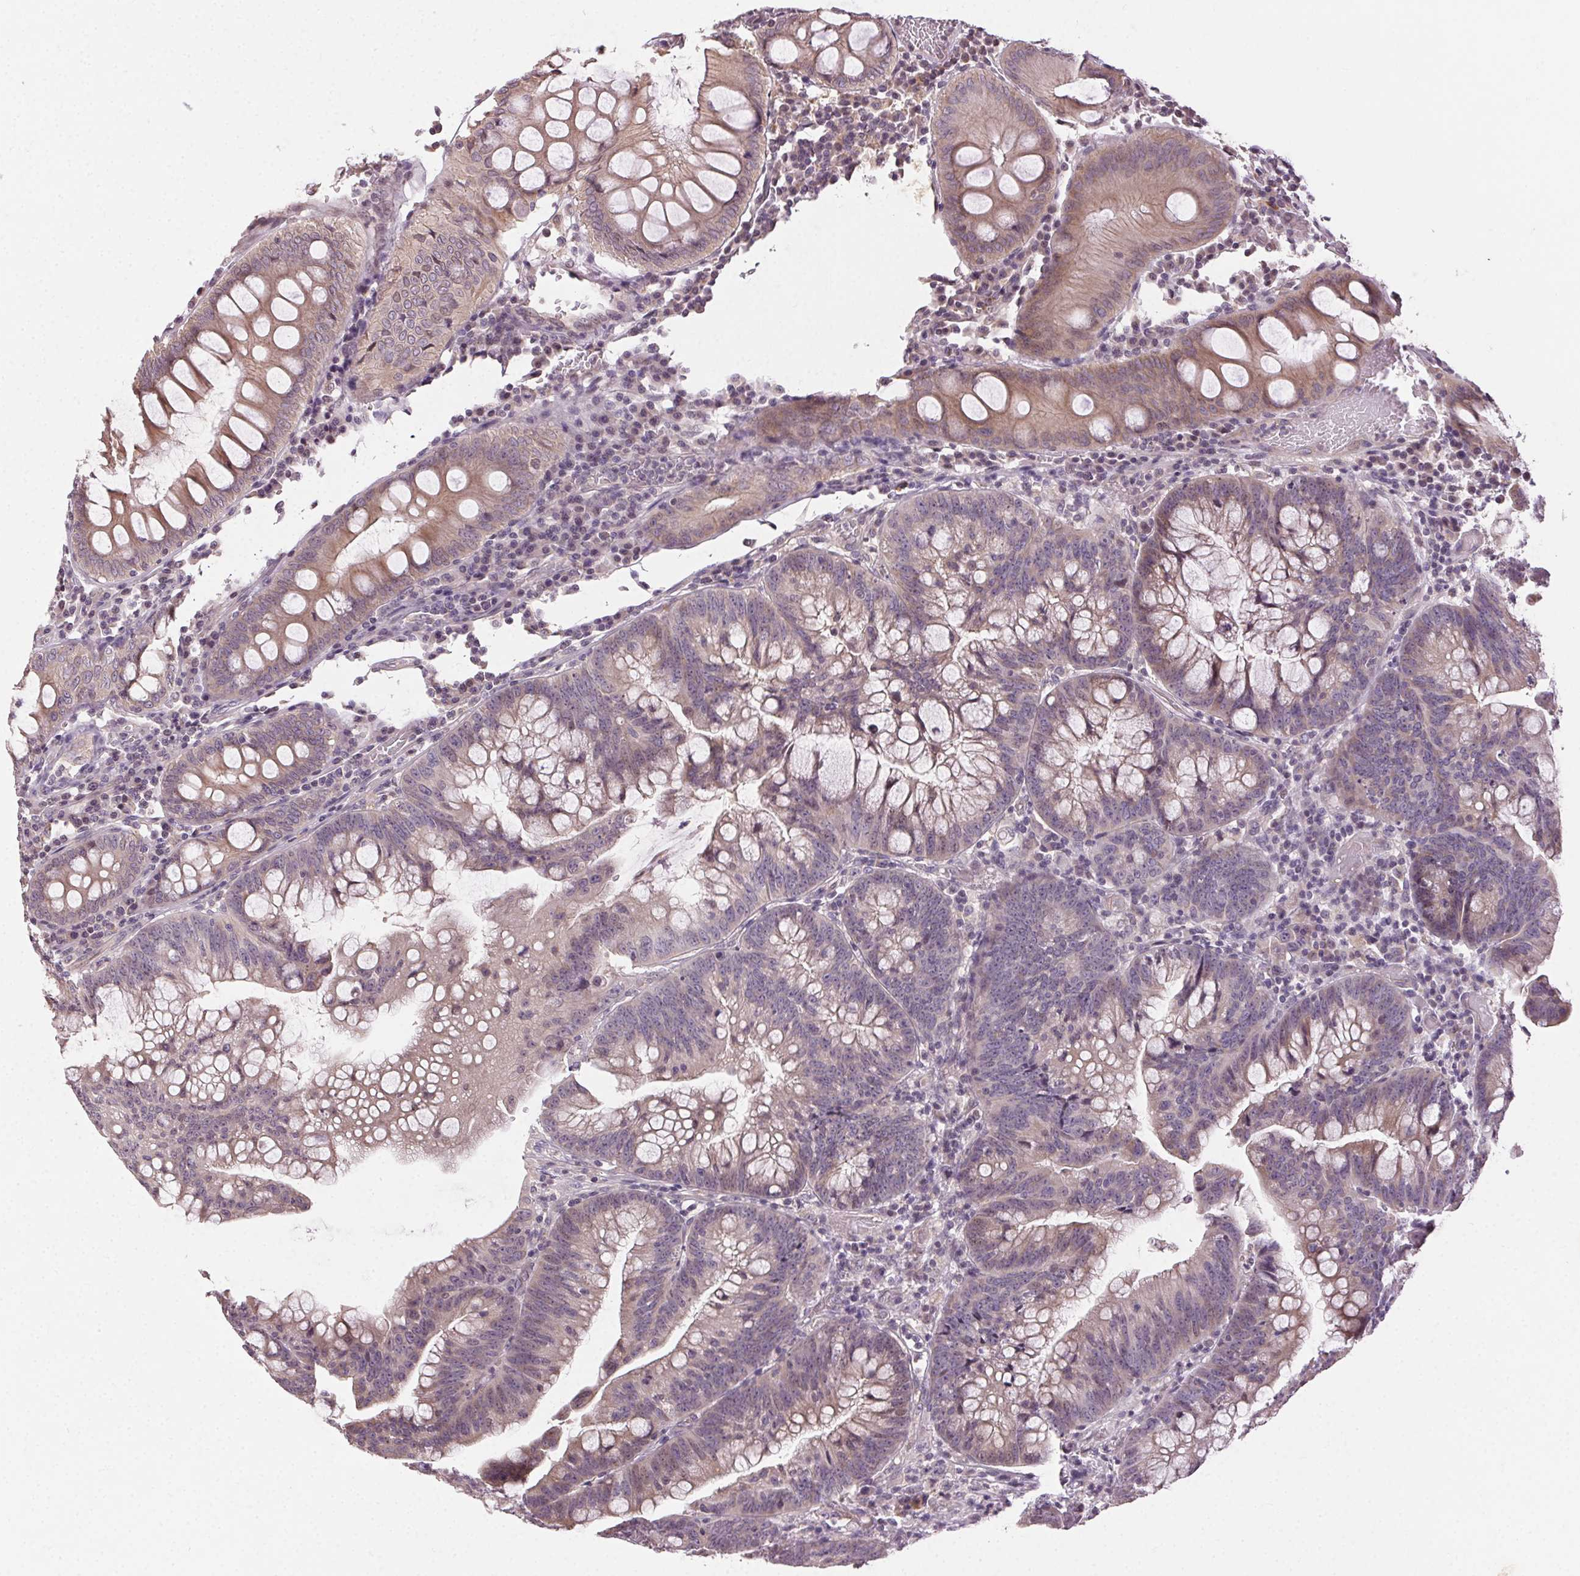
{"staining": {"intensity": "weak", "quantity": "25%-75%", "location": "cytoplasmic/membranous"}, "tissue": "colorectal cancer", "cell_type": "Tumor cells", "image_type": "cancer", "snomed": [{"axis": "morphology", "description": "Adenocarcinoma, NOS"}, {"axis": "topography", "description": "Colon"}], "caption": "Human colorectal cancer stained with a brown dye reveals weak cytoplasmic/membranous positive positivity in approximately 25%-75% of tumor cells.", "gene": "ATP1B3", "patient": {"sex": "male", "age": 62}}